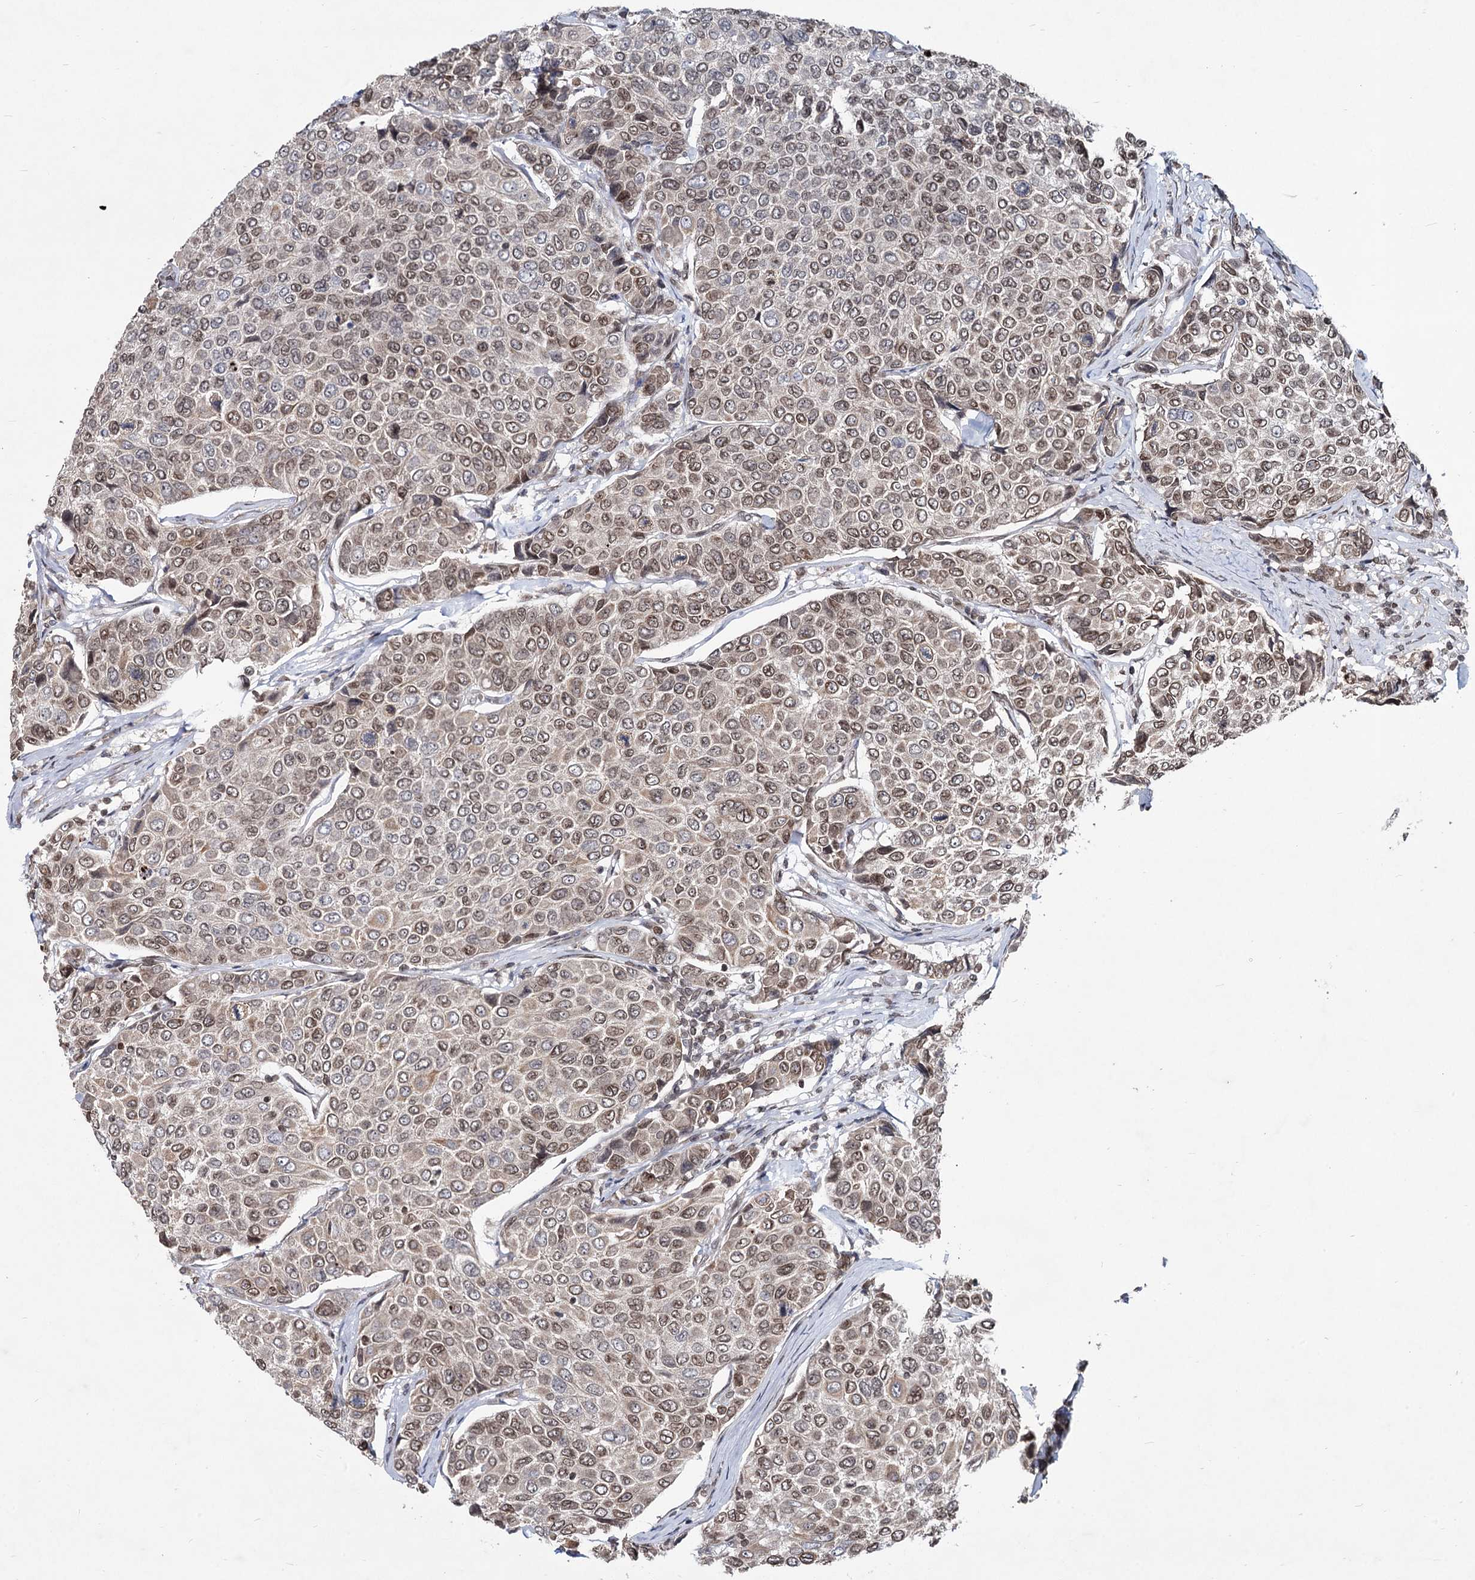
{"staining": {"intensity": "weak", "quantity": ">75%", "location": "cytoplasmic/membranous,nuclear"}, "tissue": "breast cancer", "cell_type": "Tumor cells", "image_type": "cancer", "snomed": [{"axis": "morphology", "description": "Duct carcinoma"}, {"axis": "topography", "description": "Breast"}], "caption": "Weak cytoplasmic/membranous and nuclear protein staining is identified in about >75% of tumor cells in breast cancer (intraductal carcinoma). (Brightfield microscopy of DAB IHC at high magnification).", "gene": "RNF6", "patient": {"sex": "female", "age": 55}}